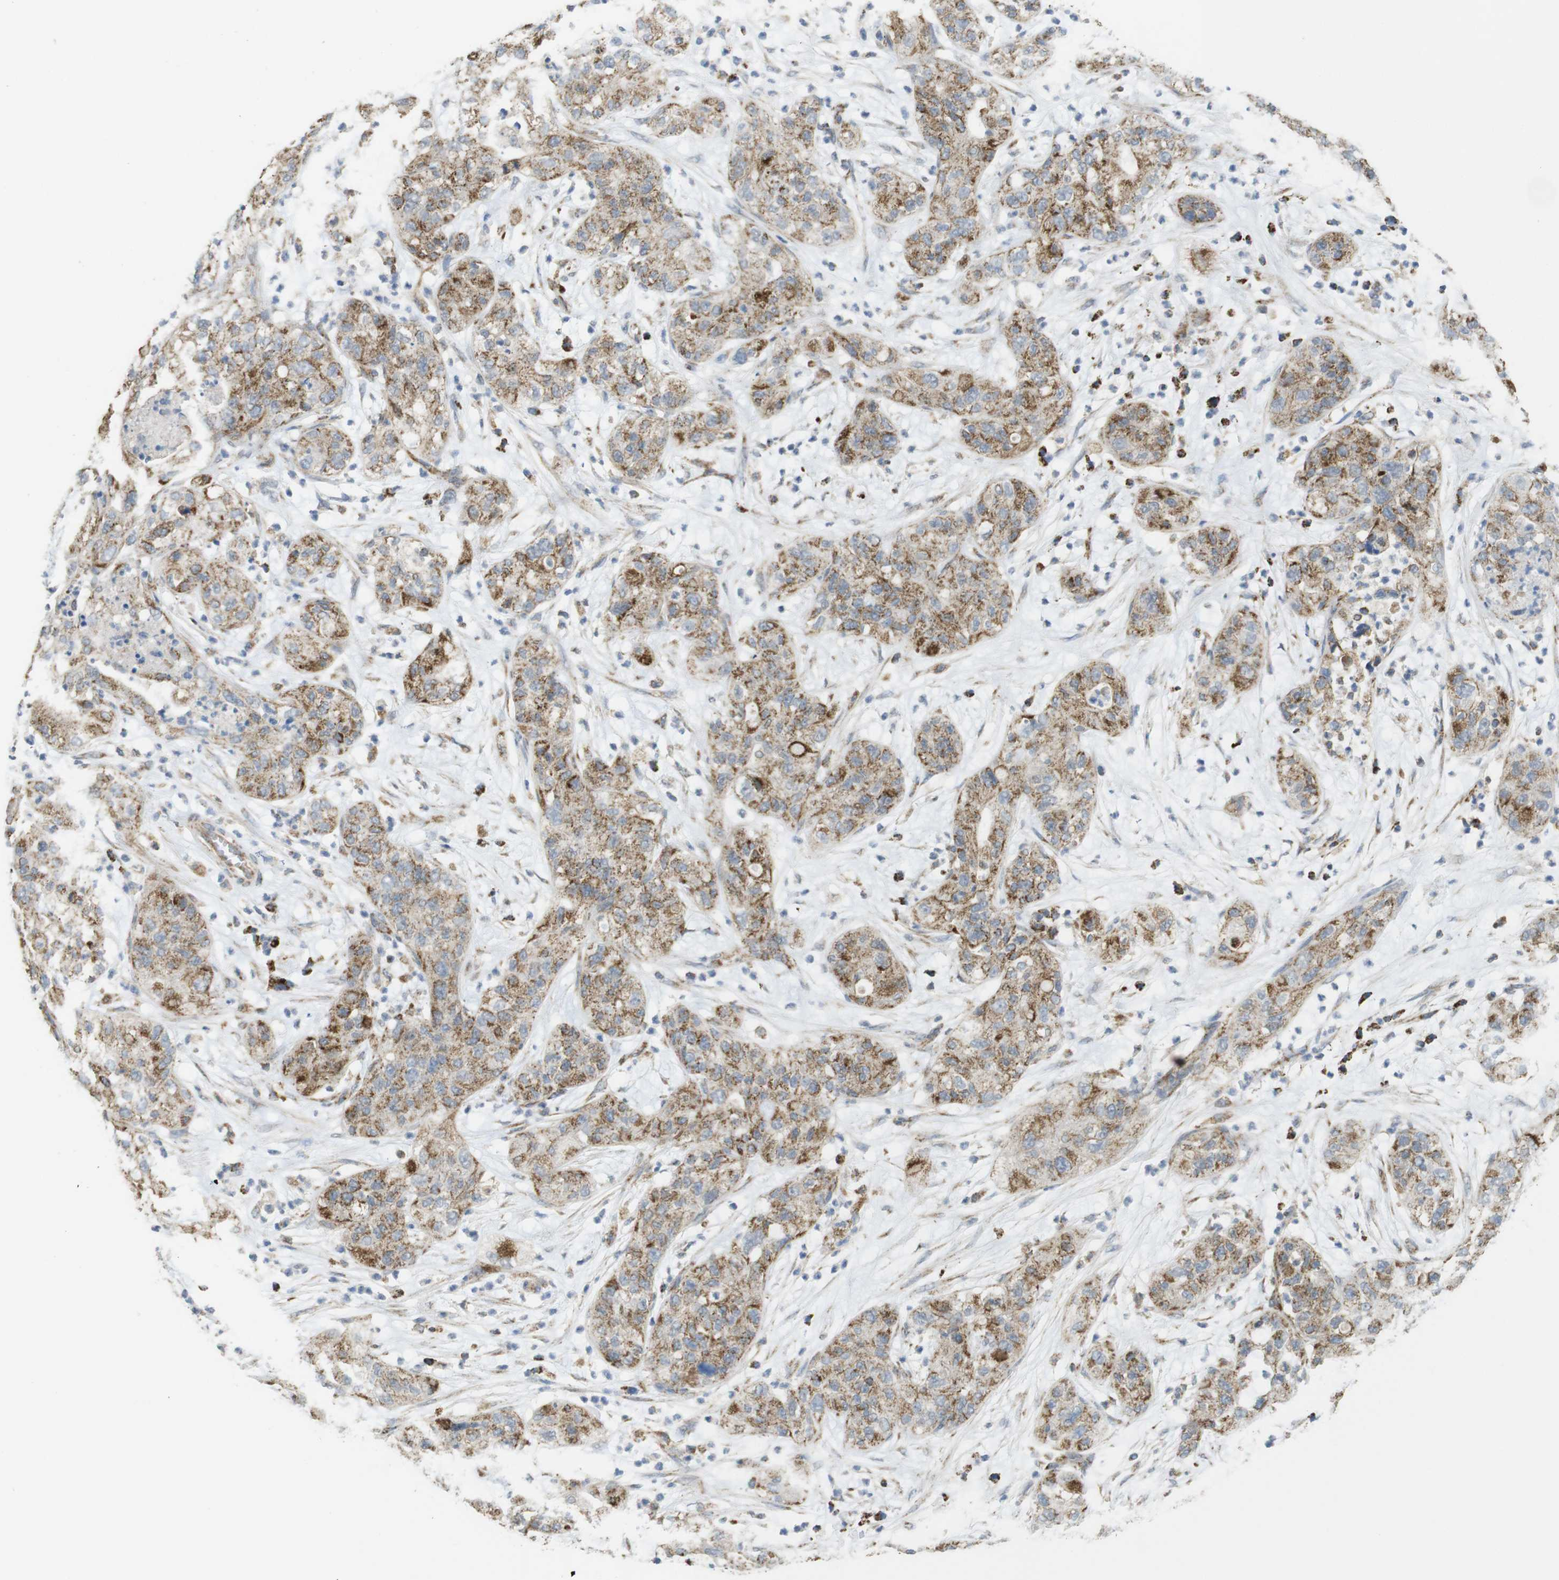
{"staining": {"intensity": "moderate", "quantity": ">75%", "location": "cytoplasmic/membranous"}, "tissue": "pancreatic cancer", "cell_type": "Tumor cells", "image_type": "cancer", "snomed": [{"axis": "morphology", "description": "Adenocarcinoma, NOS"}, {"axis": "topography", "description": "Pancreas"}], "caption": "Pancreatic adenocarcinoma stained for a protein (brown) demonstrates moderate cytoplasmic/membranous positive staining in about >75% of tumor cells.", "gene": "CALHM2", "patient": {"sex": "female", "age": 78}}